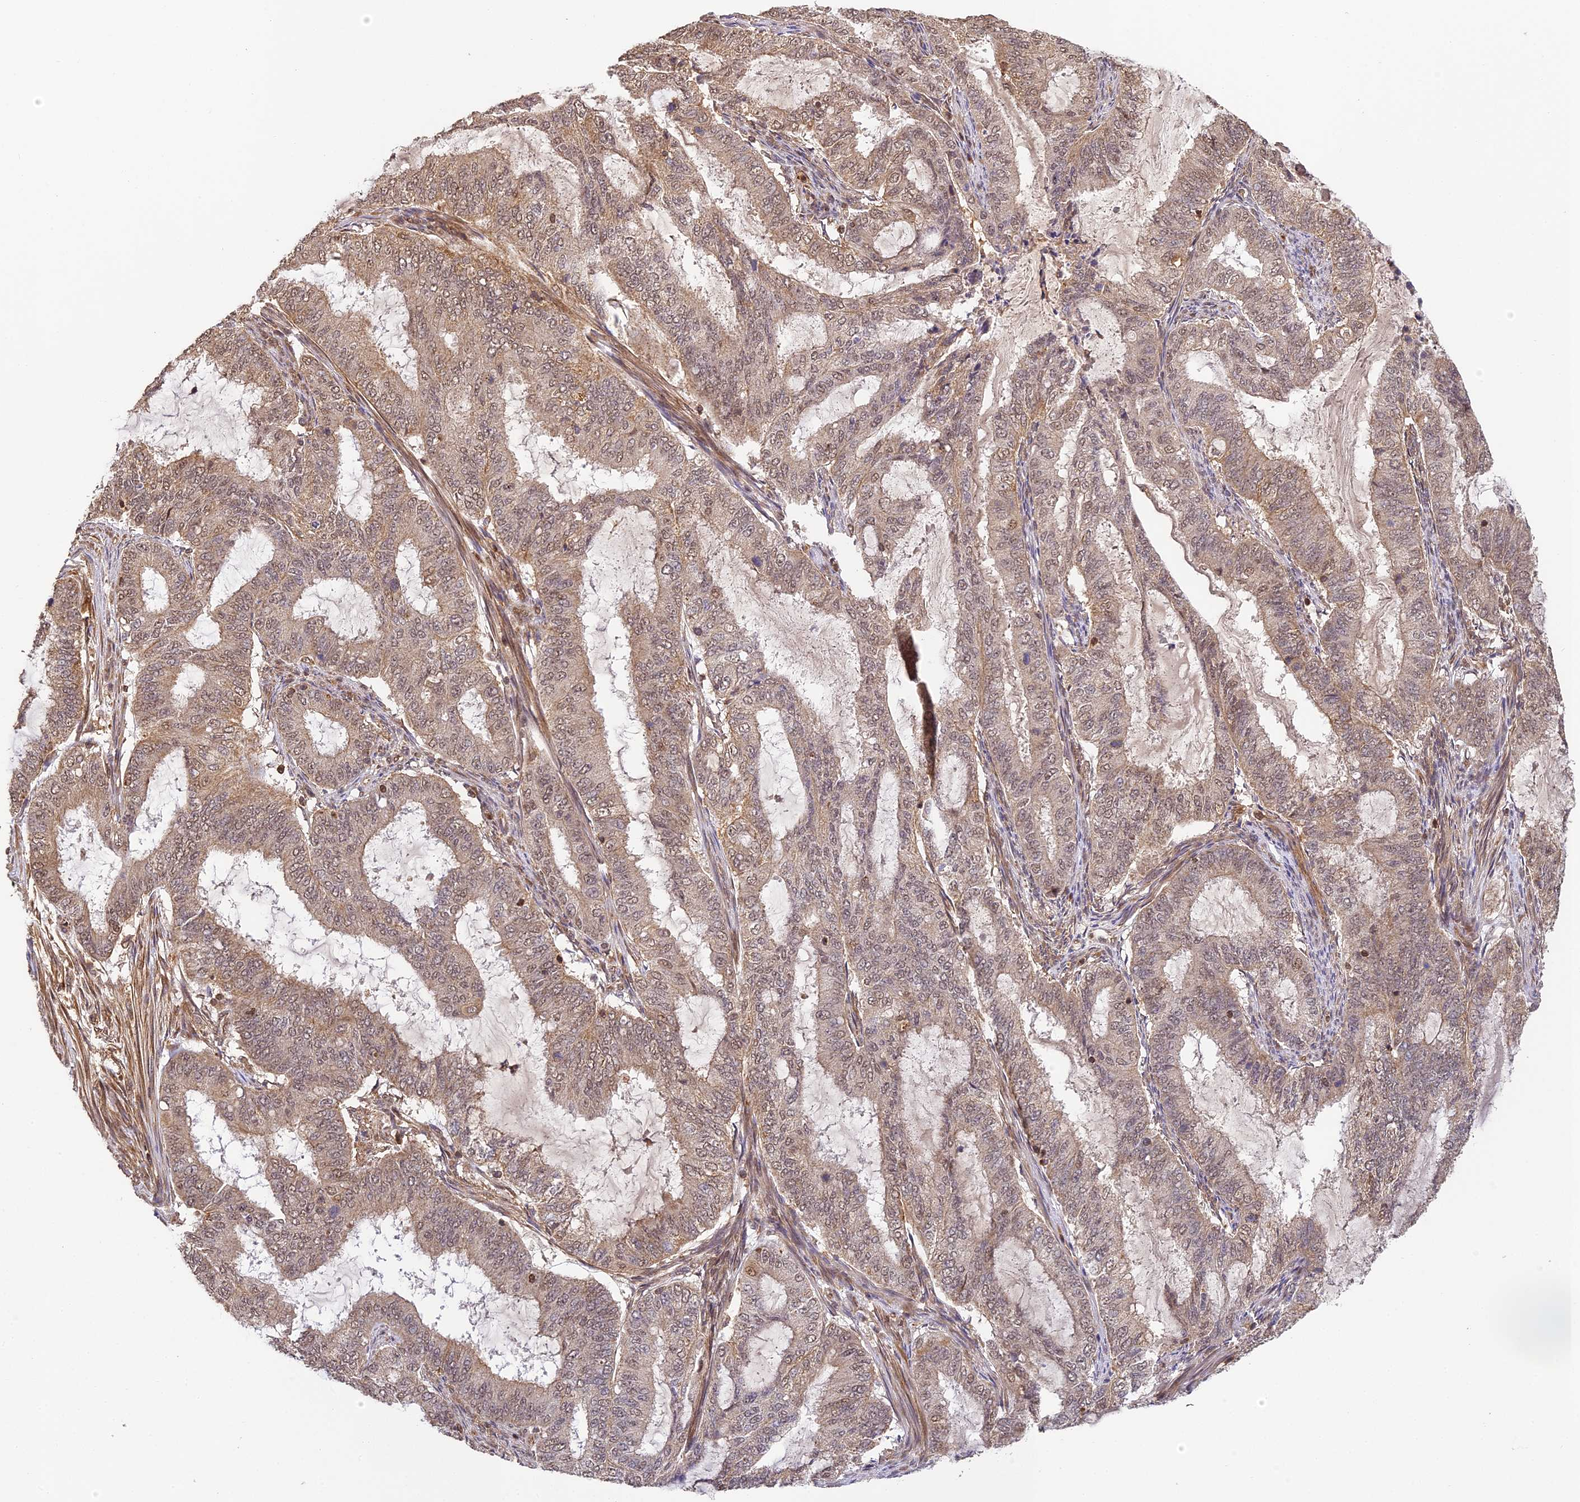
{"staining": {"intensity": "moderate", "quantity": ">75%", "location": "cytoplasmic/membranous,nuclear"}, "tissue": "endometrial cancer", "cell_type": "Tumor cells", "image_type": "cancer", "snomed": [{"axis": "morphology", "description": "Adenocarcinoma, NOS"}, {"axis": "topography", "description": "Endometrium"}], "caption": "Protein analysis of endometrial cancer (adenocarcinoma) tissue demonstrates moderate cytoplasmic/membranous and nuclear staining in approximately >75% of tumor cells. The staining is performed using DAB (3,3'-diaminobenzidine) brown chromogen to label protein expression. The nuclei are counter-stained blue using hematoxylin.", "gene": "ZNF443", "patient": {"sex": "female", "age": 51}}